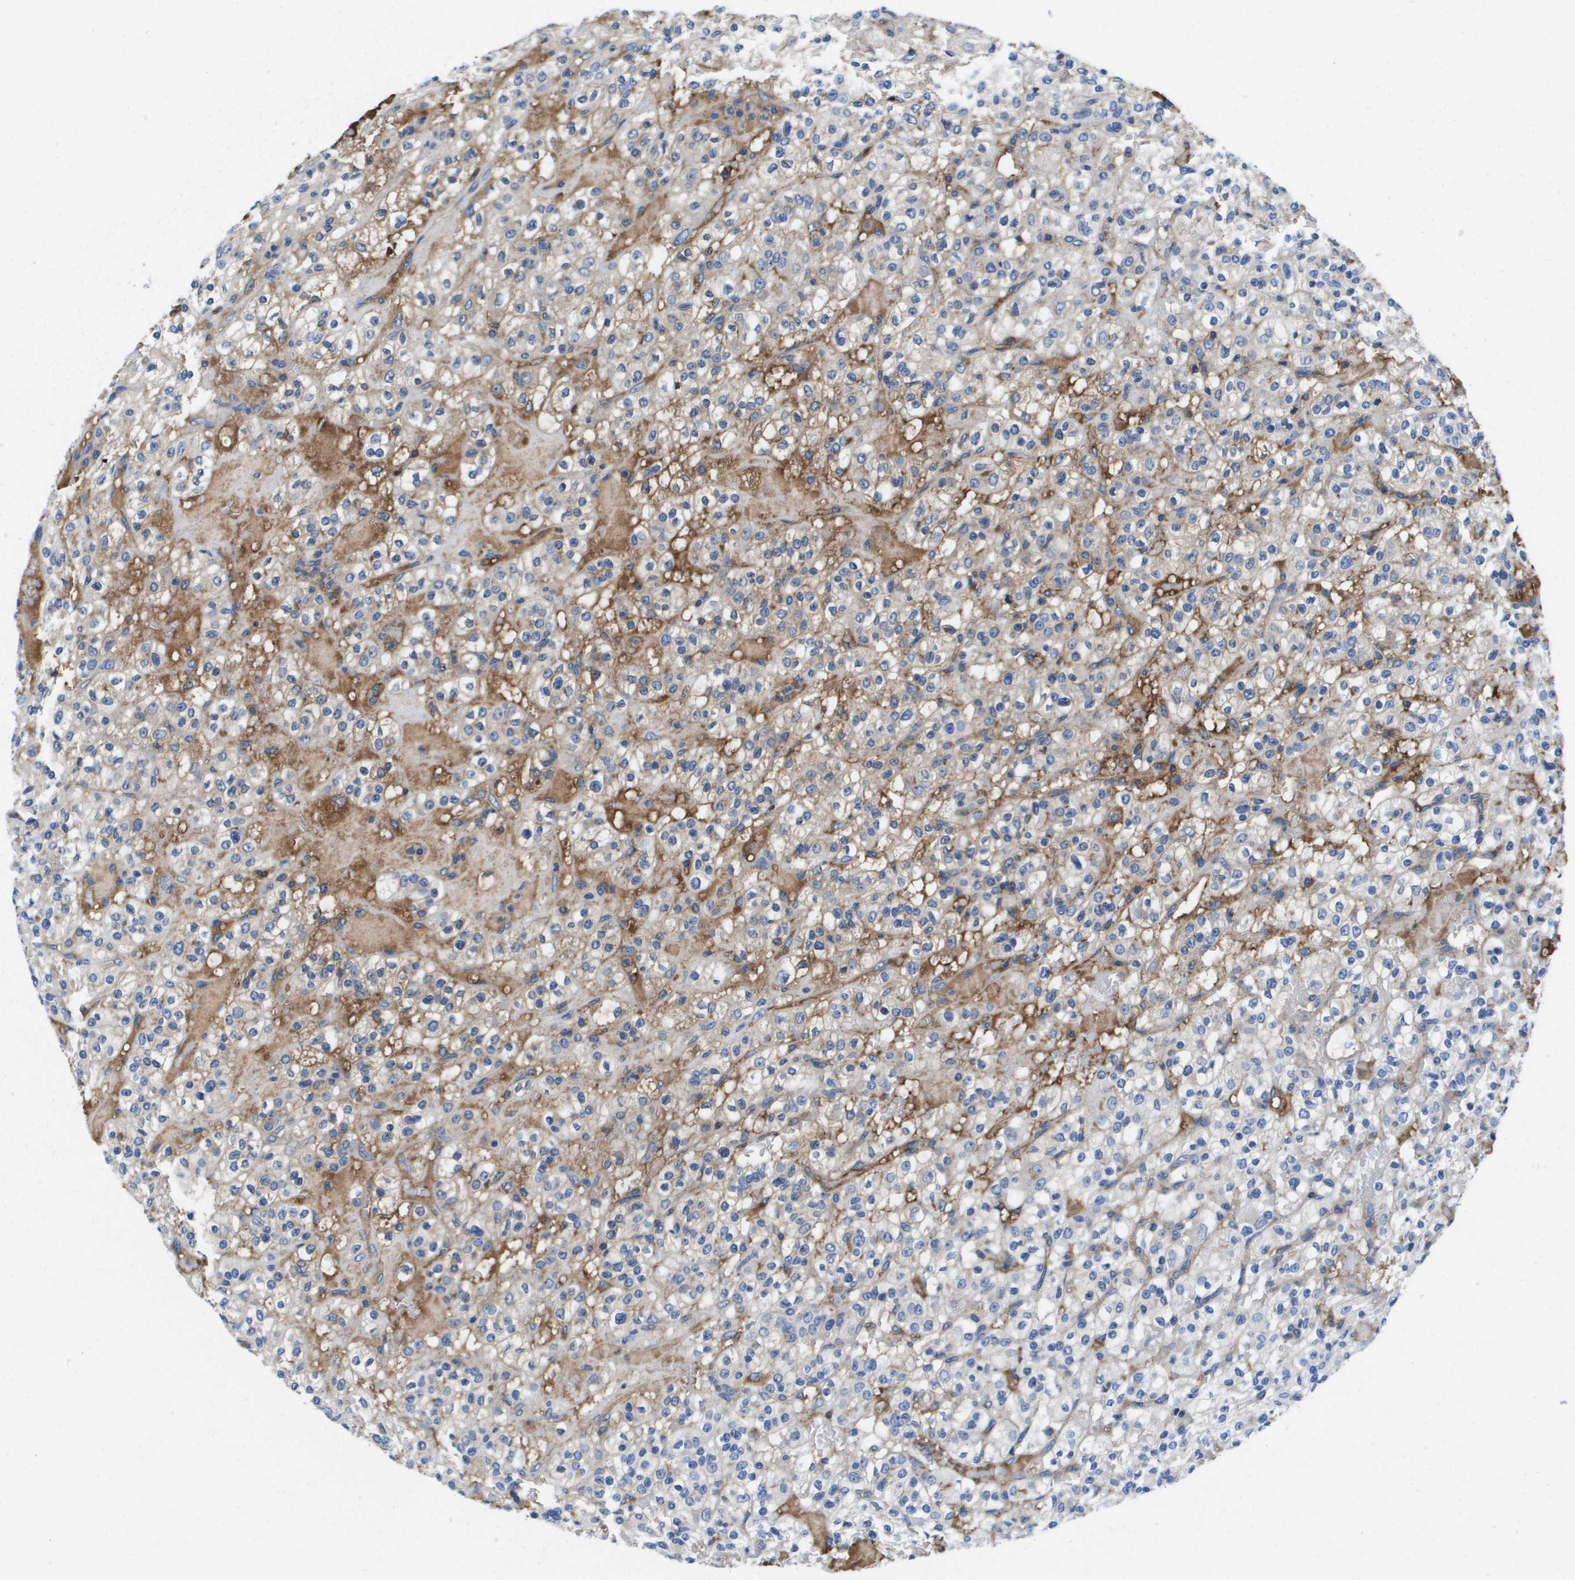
{"staining": {"intensity": "negative", "quantity": "none", "location": "none"}, "tissue": "renal cancer", "cell_type": "Tumor cells", "image_type": "cancer", "snomed": [{"axis": "morphology", "description": "Normal tissue, NOS"}, {"axis": "morphology", "description": "Adenocarcinoma, NOS"}, {"axis": "topography", "description": "Kidney"}], "caption": "Human adenocarcinoma (renal) stained for a protein using IHC reveals no positivity in tumor cells.", "gene": "APOA1", "patient": {"sex": "female", "age": 72}}